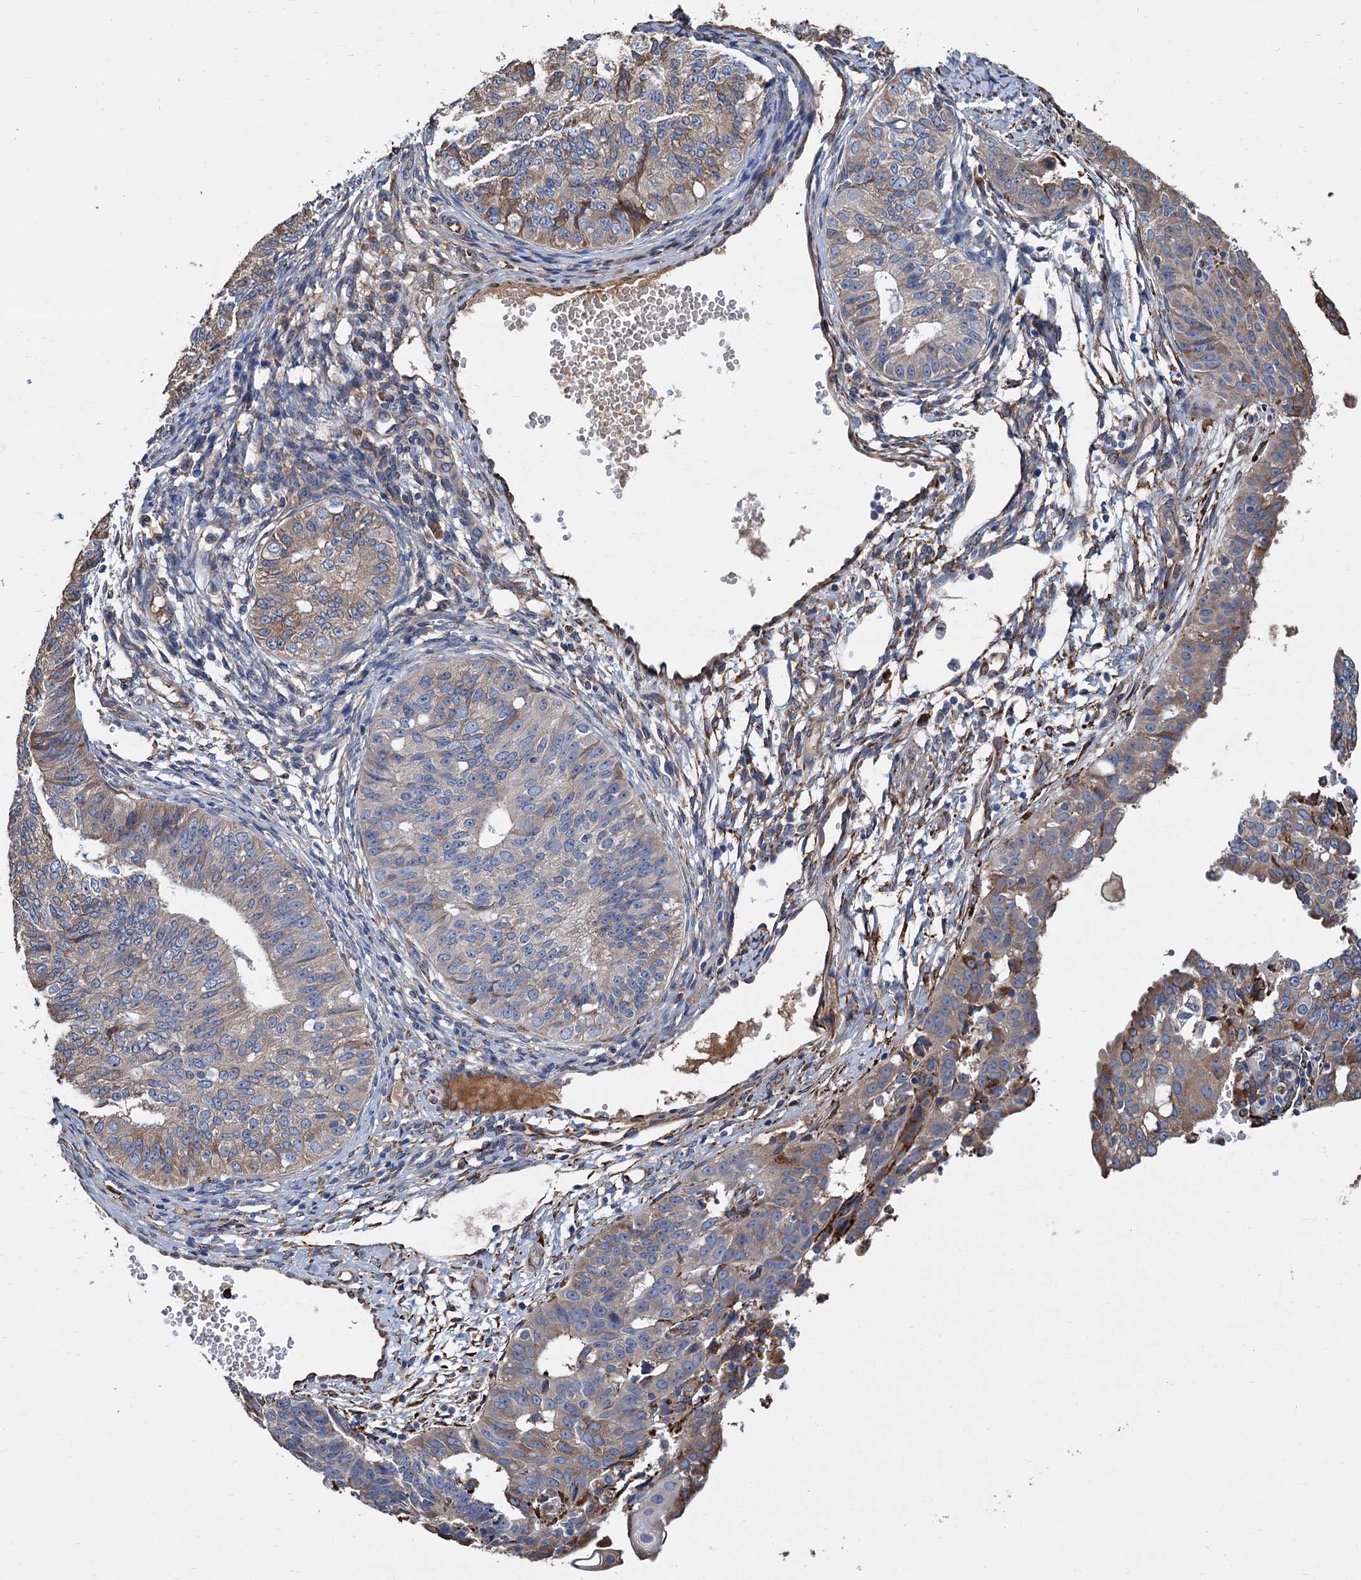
{"staining": {"intensity": "weak", "quantity": "<25%", "location": "cytoplasmic/membranous"}, "tissue": "endometrial cancer", "cell_type": "Tumor cells", "image_type": "cancer", "snomed": [{"axis": "morphology", "description": "Adenocarcinoma, NOS"}, {"axis": "topography", "description": "Endometrium"}], "caption": "An immunohistochemistry micrograph of endometrial adenocarcinoma is shown. There is no staining in tumor cells of endometrial adenocarcinoma.", "gene": "CNNM1", "patient": {"sex": "female", "age": 32}}